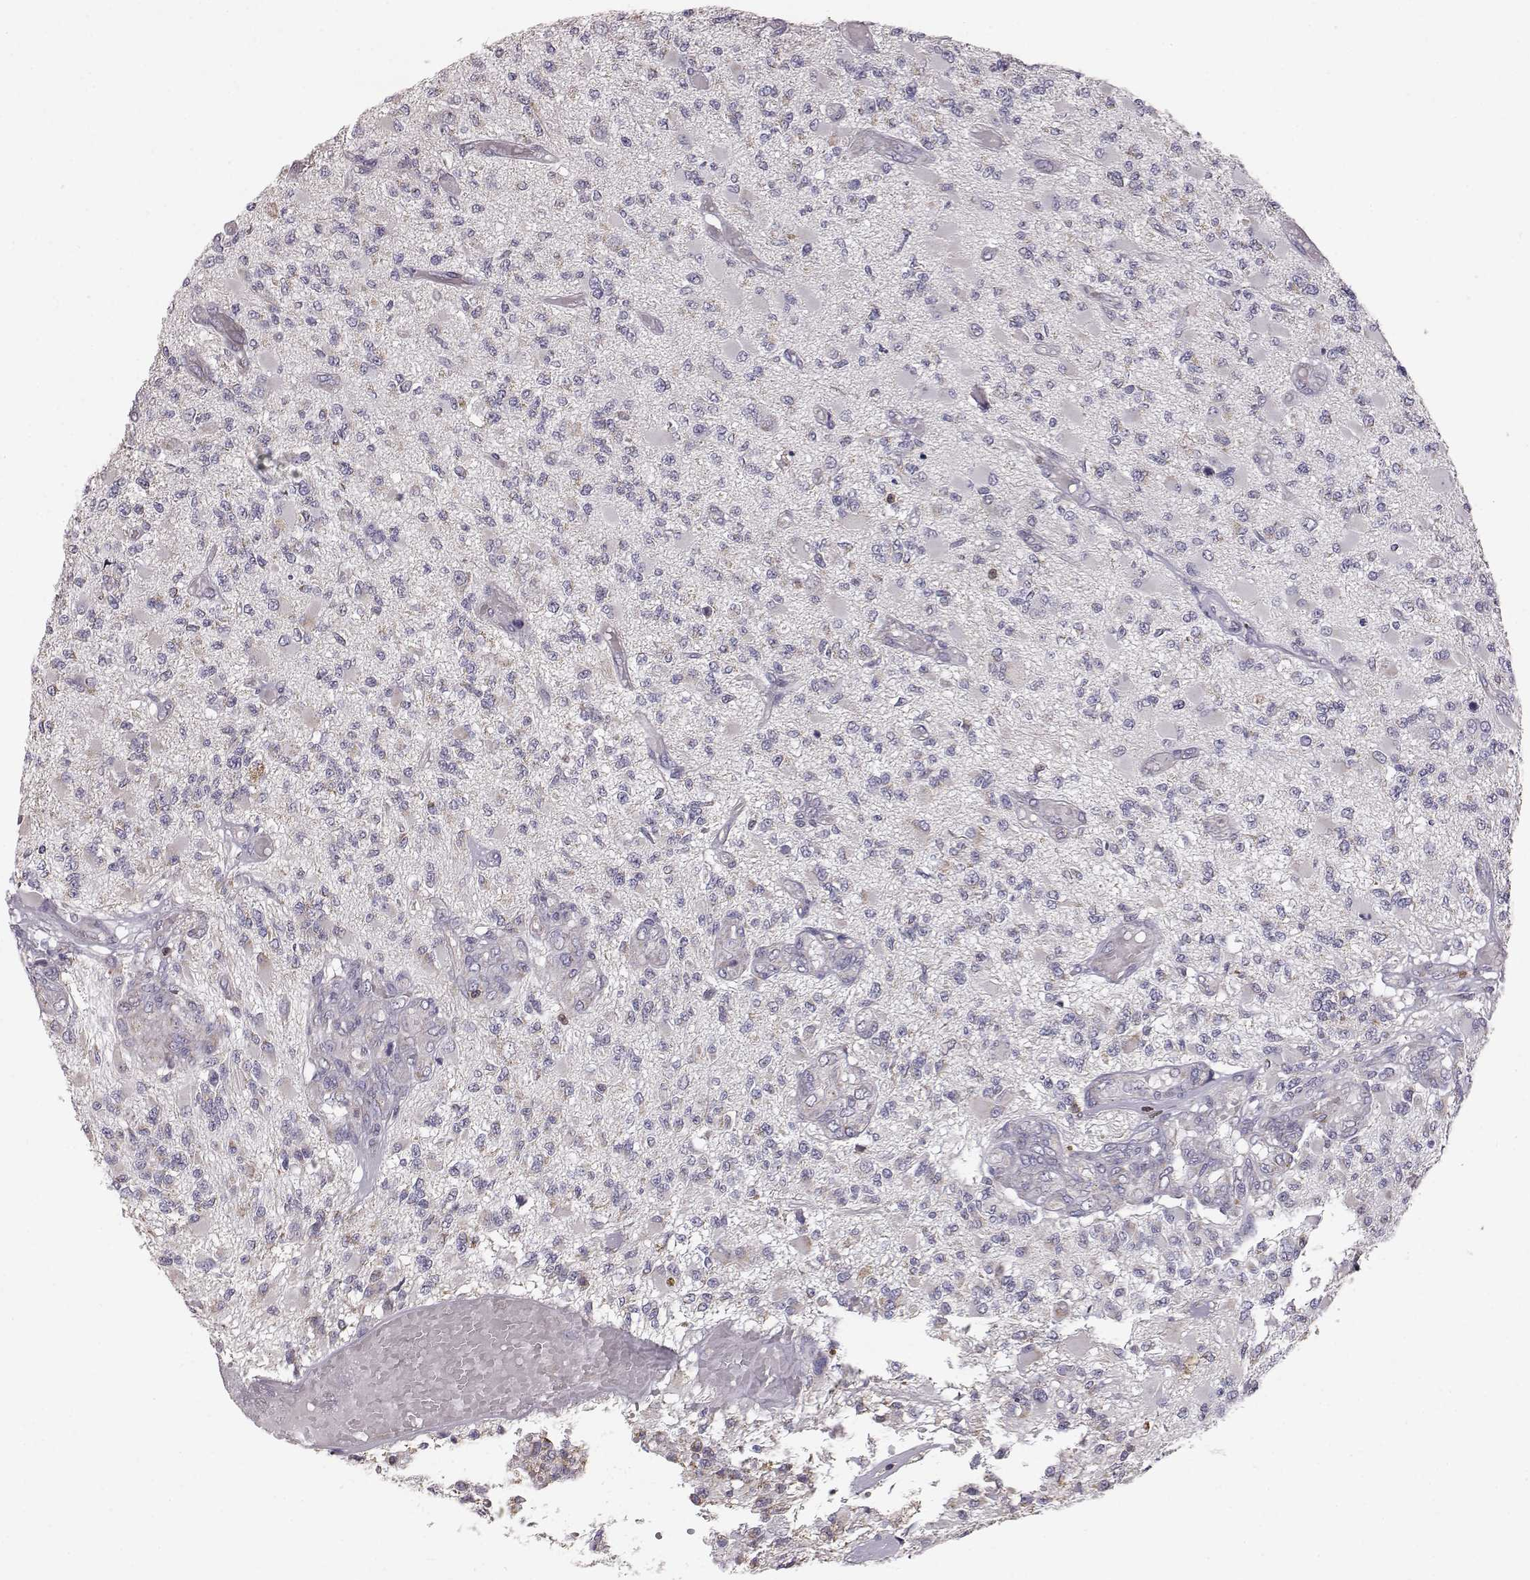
{"staining": {"intensity": "weak", "quantity": "<25%", "location": "cytoplasmic/membranous"}, "tissue": "glioma", "cell_type": "Tumor cells", "image_type": "cancer", "snomed": [{"axis": "morphology", "description": "Glioma, malignant, High grade"}, {"axis": "topography", "description": "Brain"}], "caption": "Protein analysis of glioma demonstrates no significant positivity in tumor cells. (DAB (3,3'-diaminobenzidine) immunohistochemistry, high magnification).", "gene": "GRAP2", "patient": {"sex": "female", "age": 63}}